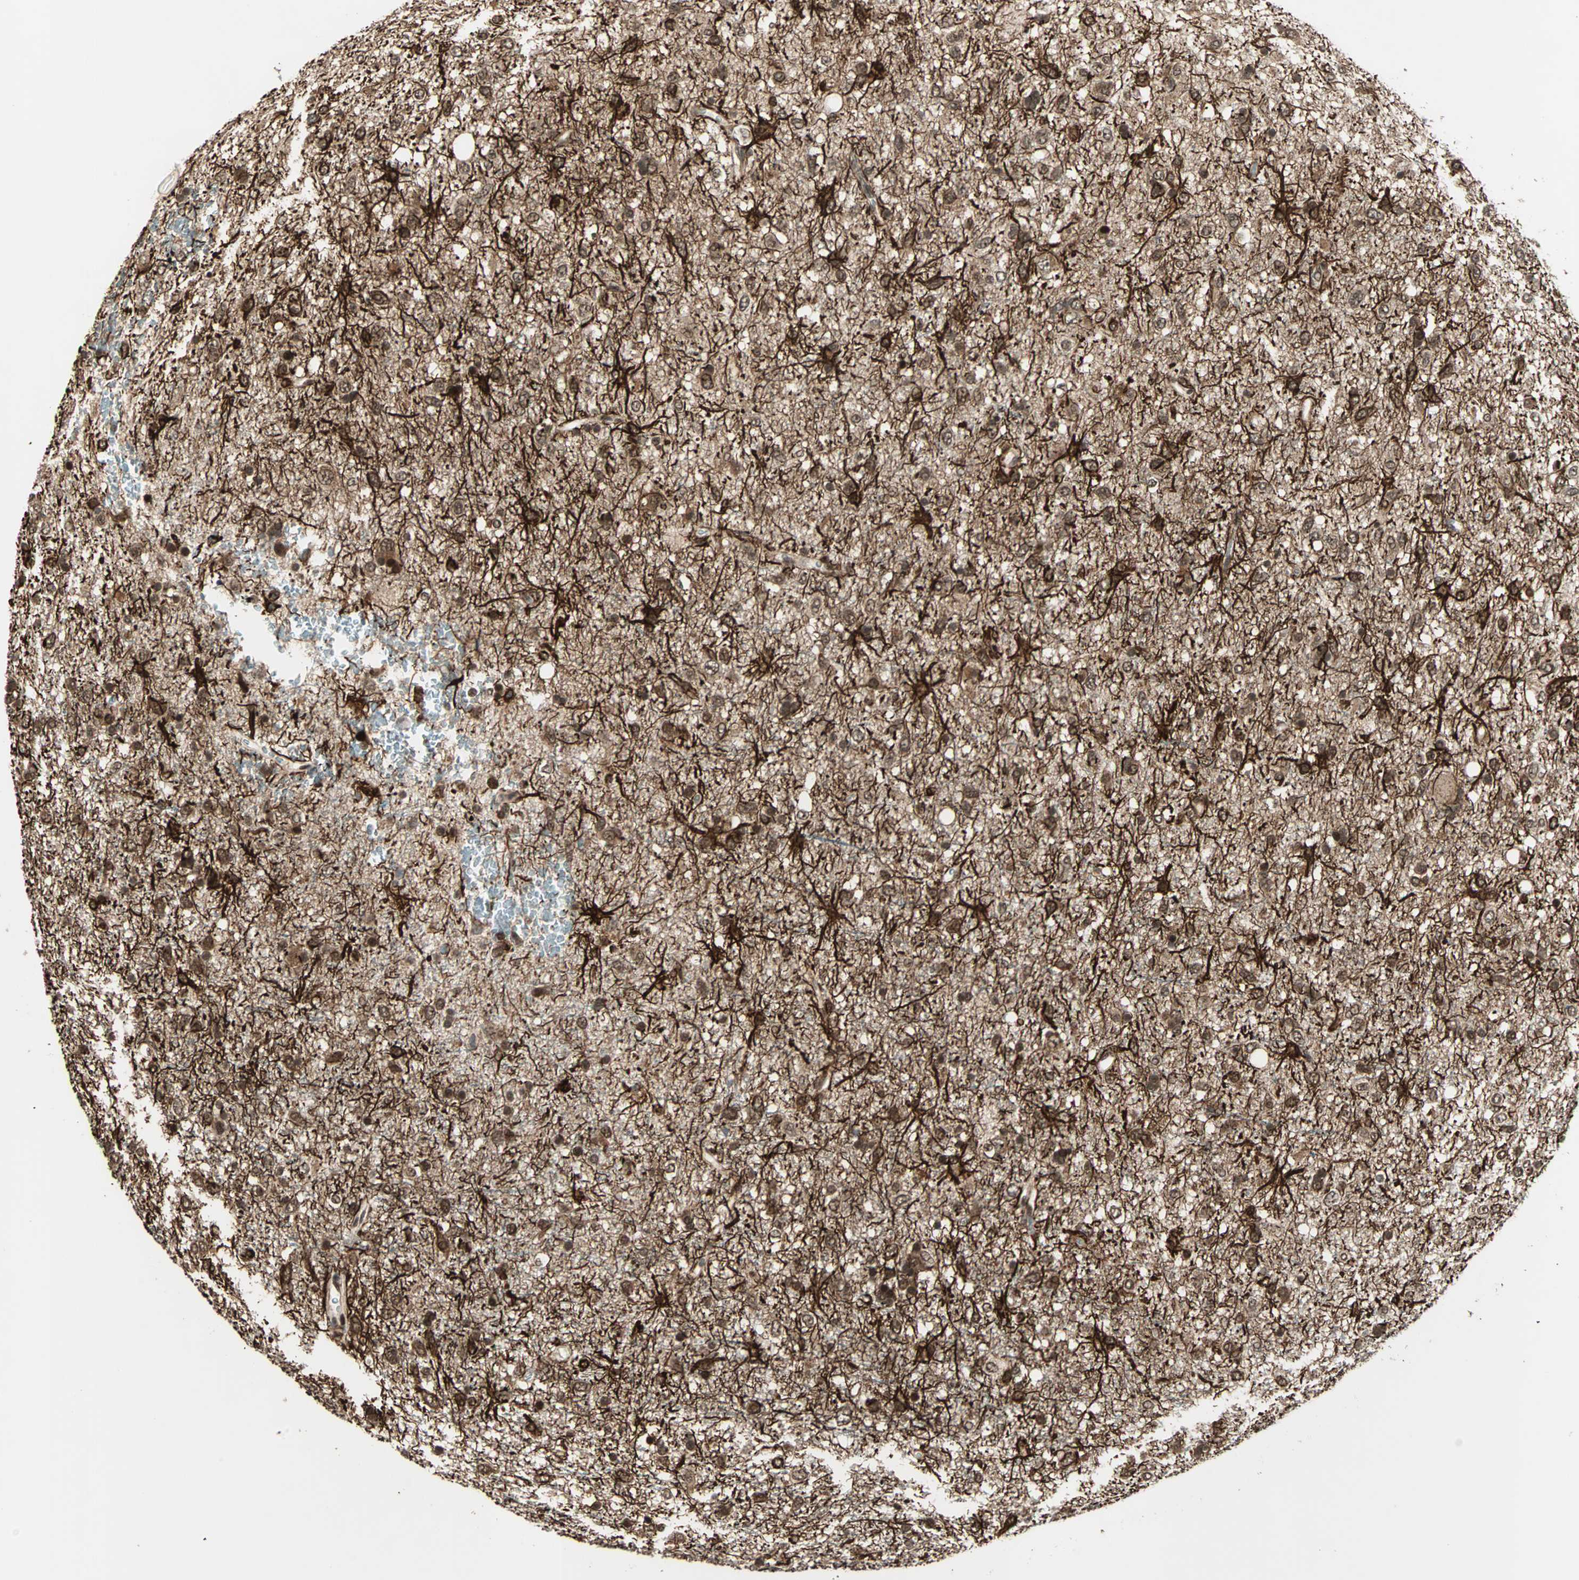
{"staining": {"intensity": "strong", "quantity": ">75%", "location": "cytoplasmic/membranous,nuclear"}, "tissue": "glioma", "cell_type": "Tumor cells", "image_type": "cancer", "snomed": [{"axis": "morphology", "description": "Glioma, malignant, Low grade"}, {"axis": "topography", "description": "Brain"}], "caption": "Malignant glioma (low-grade) stained with immunohistochemistry demonstrates strong cytoplasmic/membranous and nuclear expression in approximately >75% of tumor cells.", "gene": "ZNF44", "patient": {"sex": "male", "age": 77}}